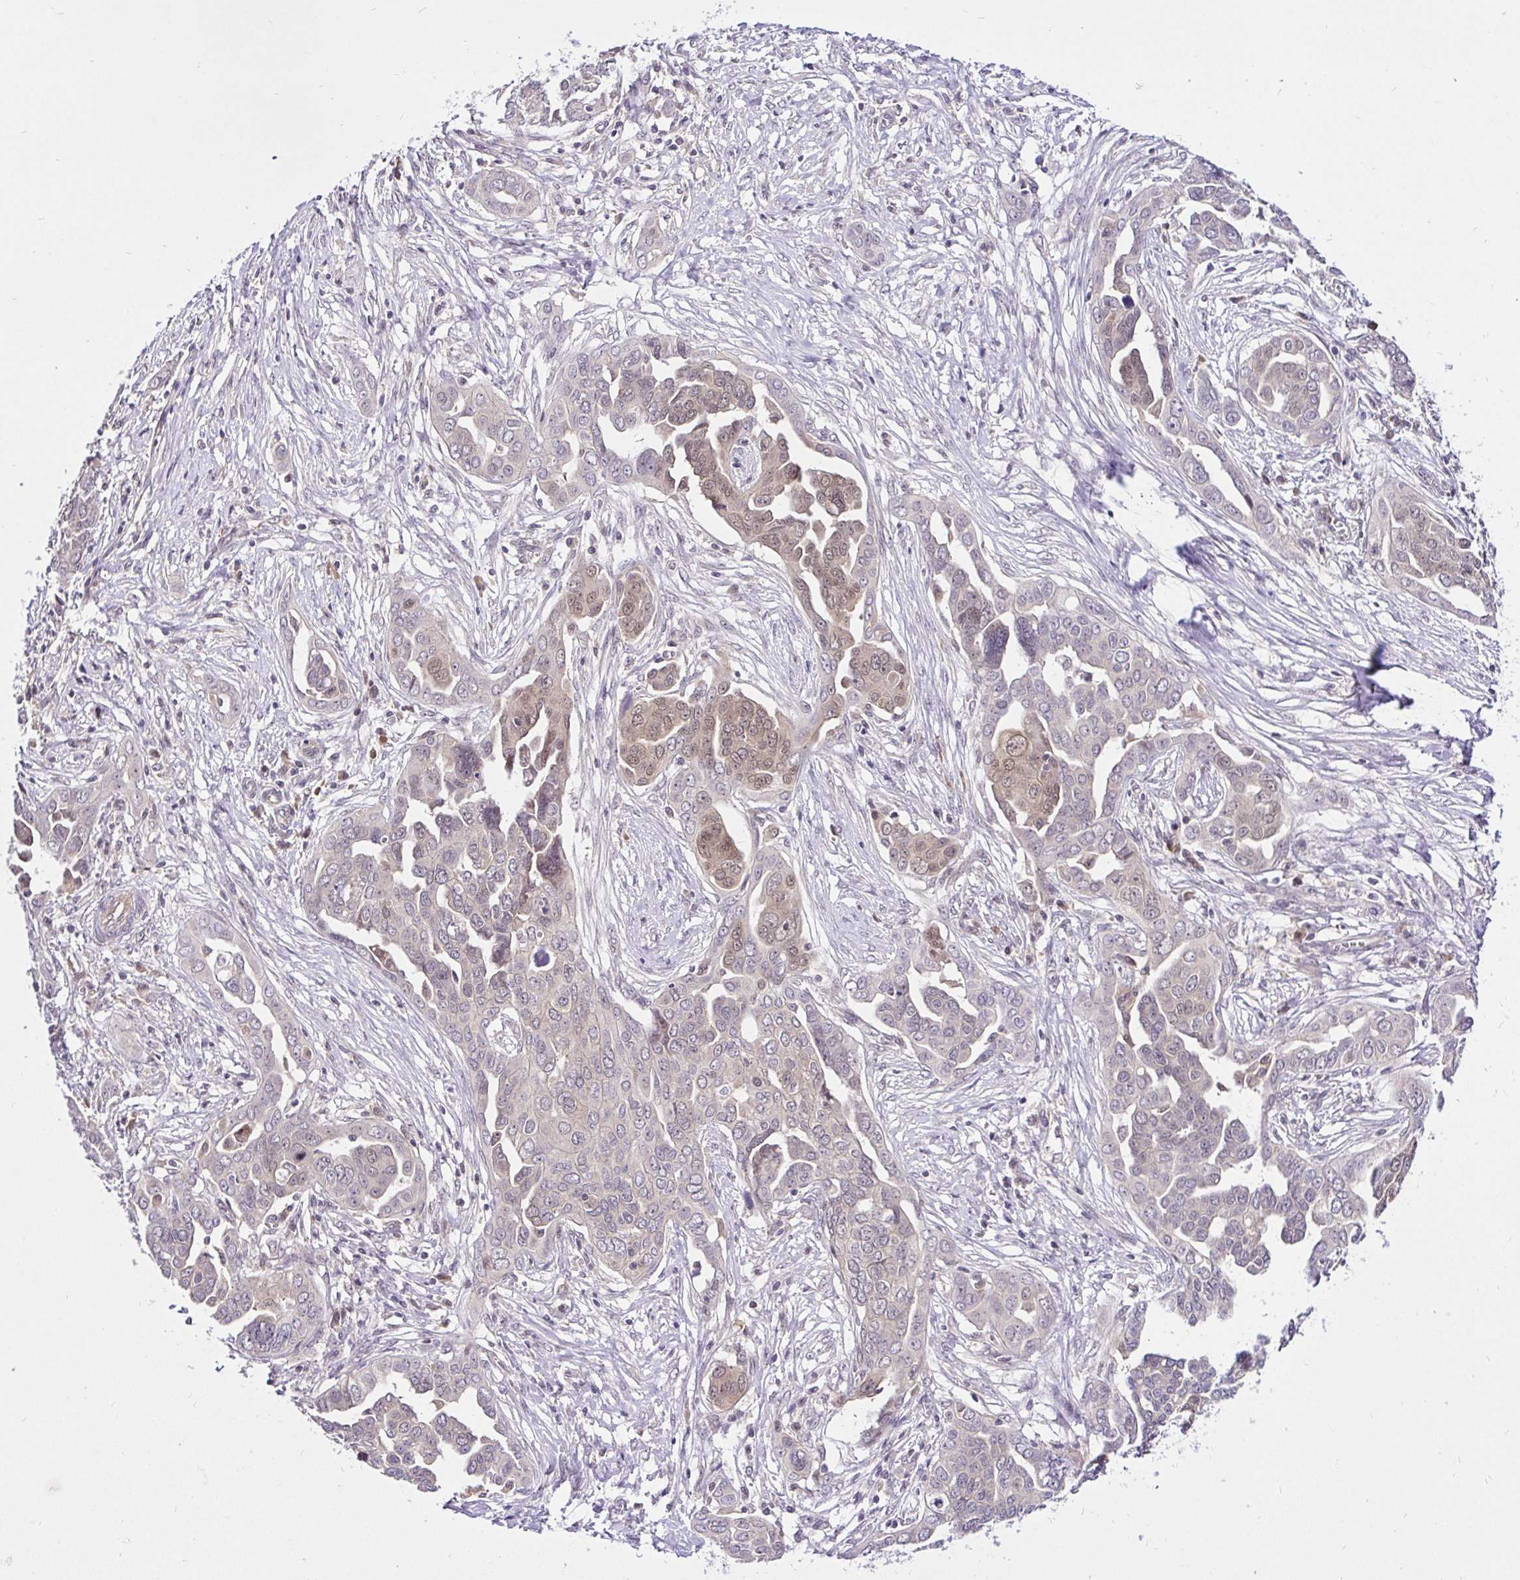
{"staining": {"intensity": "moderate", "quantity": "<25%", "location": "cytoplasmic/membranous,nuclear"}, "tissue": "ovarian cancer", "cell_type": "Tumor cells", "image_type": "cancer", "snomed": [{"axis": "morphology", "description": "Cystadenocarcinoma, serous, NOS"}, {"axis": "topography", "description": "Ovary"}], "caption": "There is low levels of moderate cytoplasmic/membranous and nuclear staining in tumor cells of ovarian cancer (serous cystadenocarcinoma), as demonstrated by immunohistochemical staining (brown color).", "gene": "UBE2M", "patient": {"sex": "female", "age": 59}}